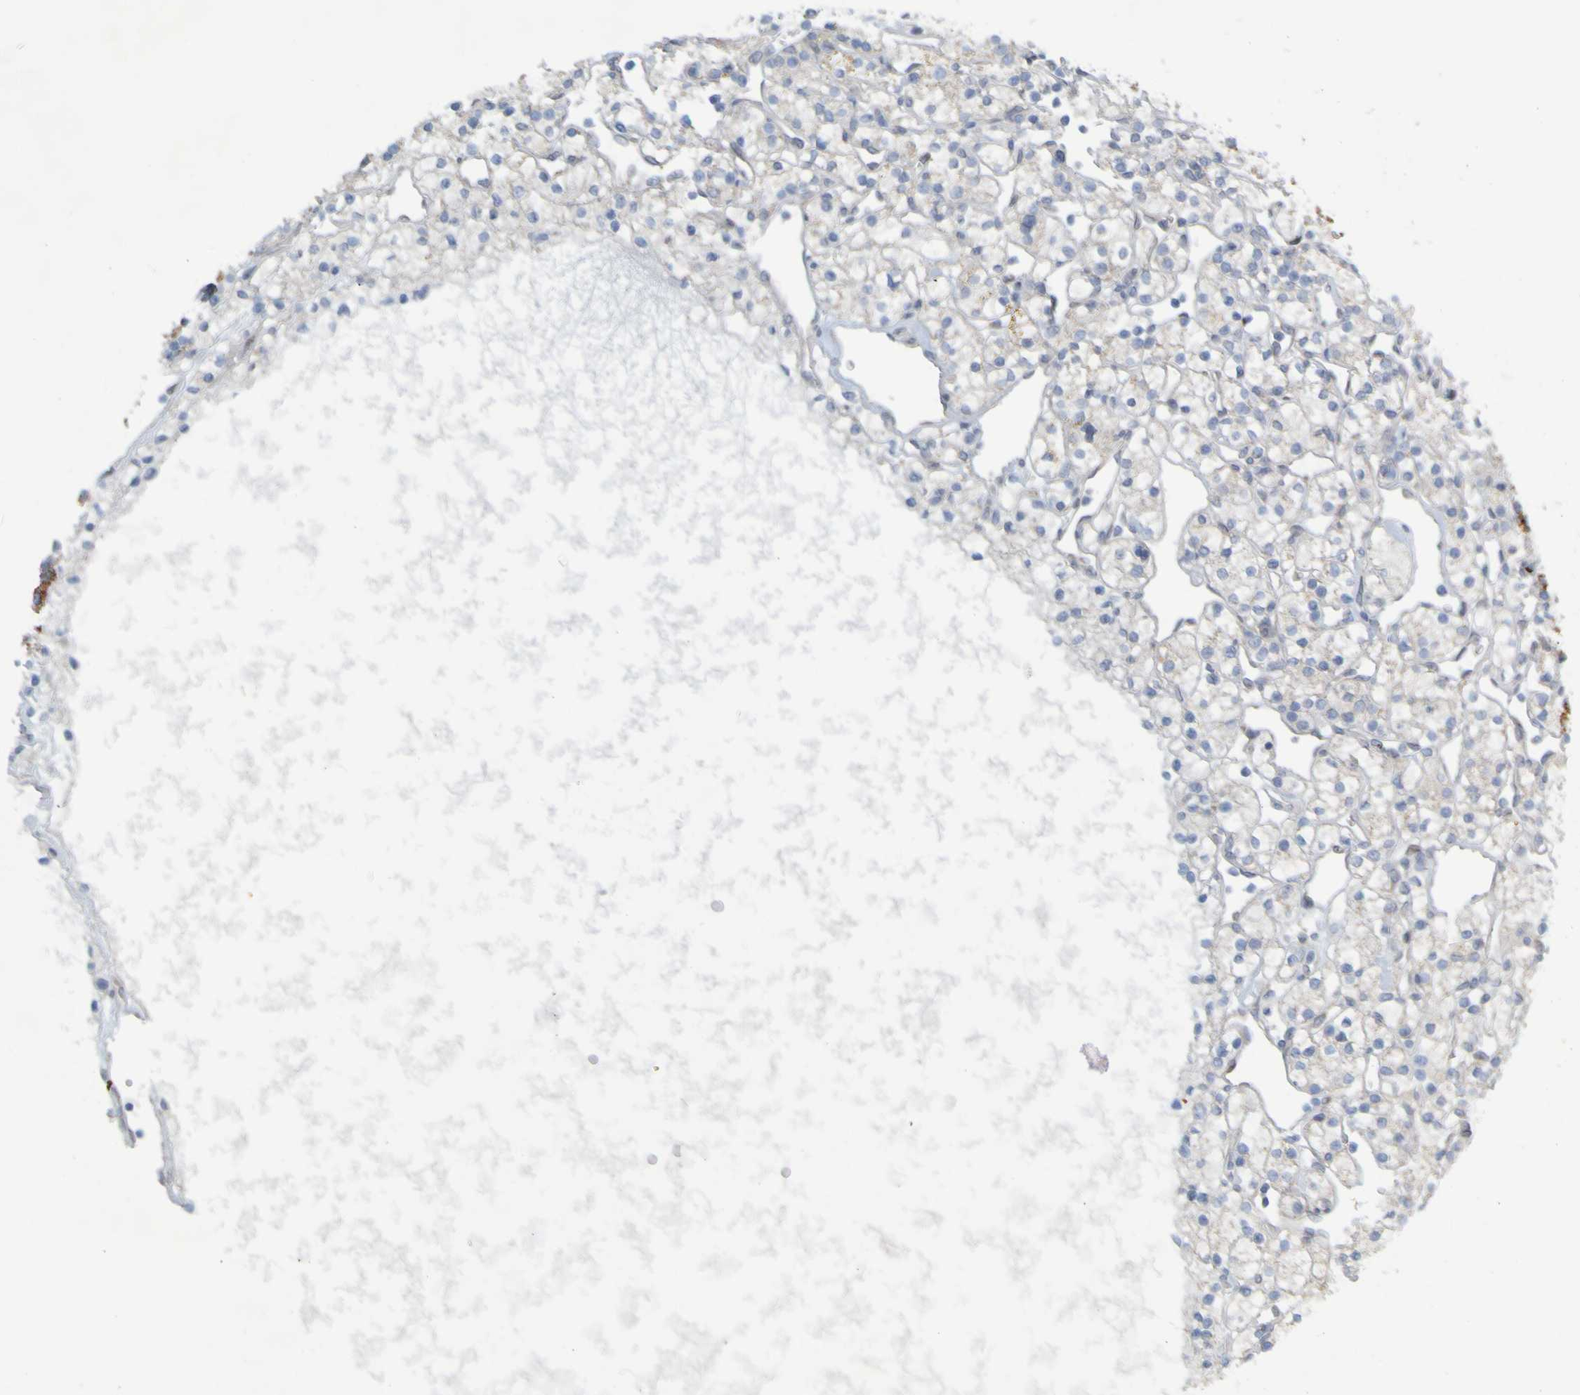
{"staining": {"intensity": "weak", "quantity": "<25%", "location": "cytoplasmic/membranous"}, "tissue": "renal cancer", "cell_type": "Tumor cells", "image_type": "cancer", "snomed": [{"axis": "morphology", "description": "Adenocarcinoma, NOS"}, {"axis": "topography", "description": "Kidney"}], "caption": "IHC micrograph of neoplastic tissue: human renal cancer stained with DAB exhibits no significant protein expression in tumor cells.", "gene": "MAG", "patient": {"sex": "female", "age": 60}}